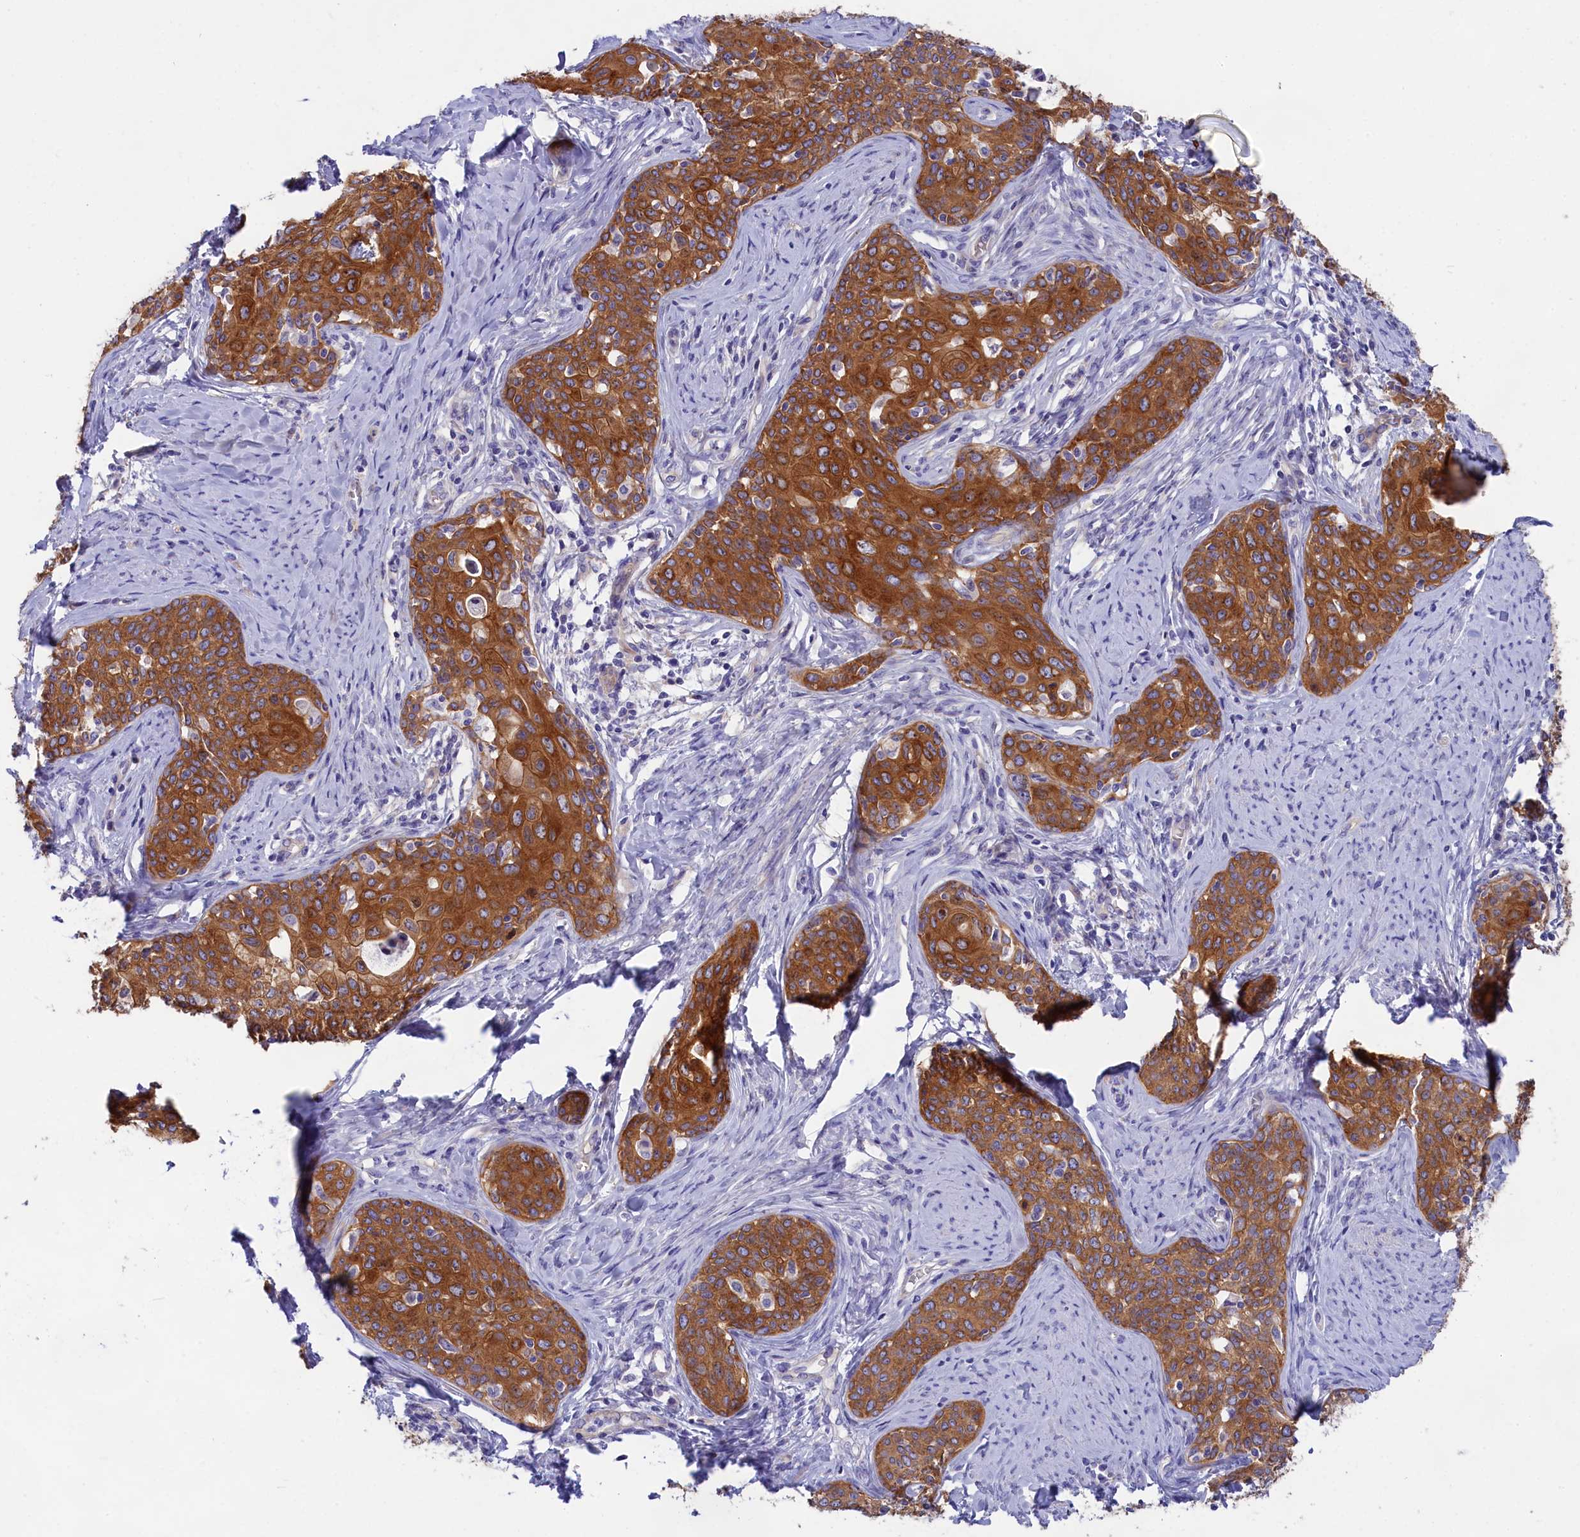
{"staining": {"intensity": "strong", "quantity": ">75%", "location": "cytoplasmic/membranous"}, "tissue": "cervical cancer", "cell_type": "Tumor cells", "image_type": "cancer", "snomed": [{"axis": "morphology", "description": "Squamous cell carcinoma, NOS"}, {"axis": "morphology", "description": "Adenocarcinoma, NOS"}, {"axis": "topography", "description": "Cervix"}], "caption": "A brown stain shows strong cytoplasmic/membranous positivity of a protein in human cervical cancer (adenocarcinoma) tumor cells.", "gene": "PPP1R13L", "patient": {"sex": "female", "age": 52}}